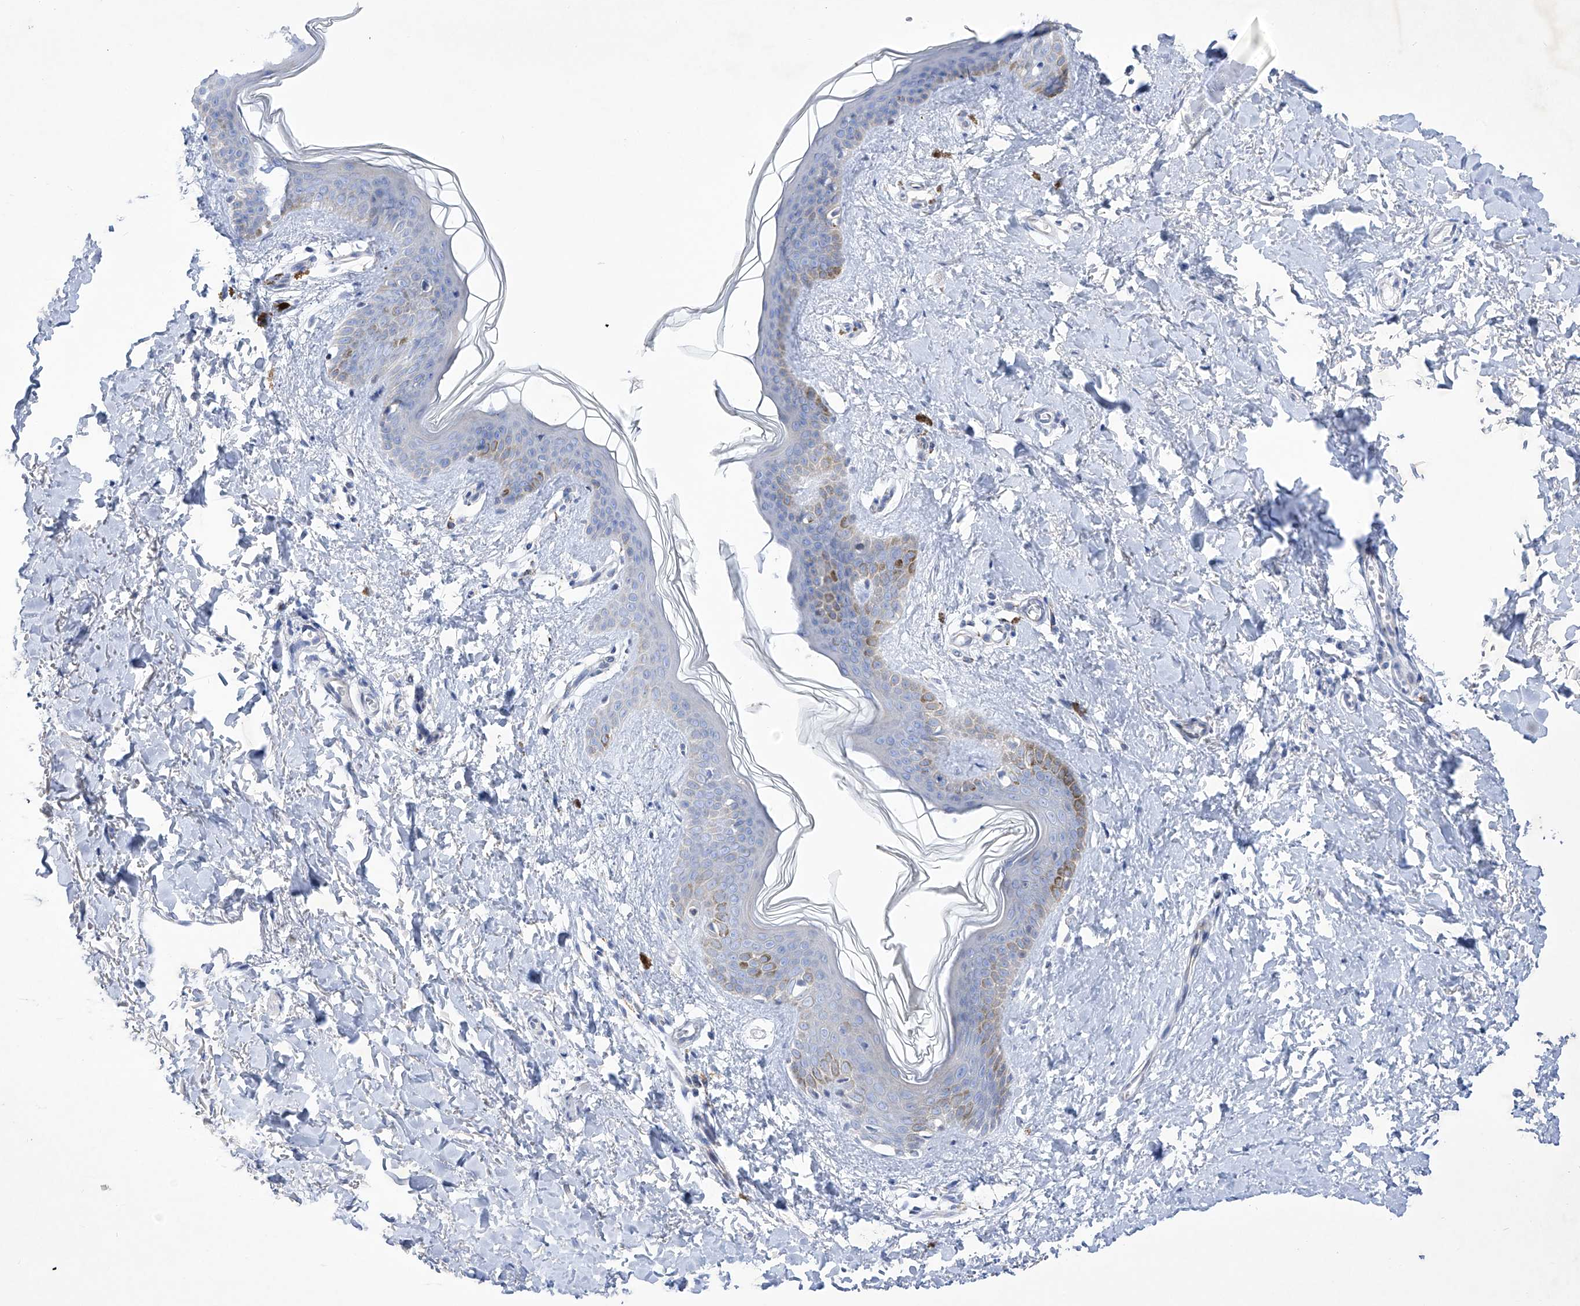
{"staining": {"intensity": "negative", "quantity": "none", "location": "none"}, "tissue": "skin", "cell_type": "Fibroblasts", "image_type": "normal", "snomed": [{"axis": "morphology", "description": "Normal tissue, NOS"}, {"axis": "topography", "description": "Skin"}], "caption": "Protein analysis of benign skin exhibits no significant positivity in fibroblasts. Brightfield microscopy of immunohistochemistry stained with DAB (brown) and hematoxylin (blue), captured at high magnification.", "gene": "C1orf87", "patient": {"sex": "female", "age": 46}}